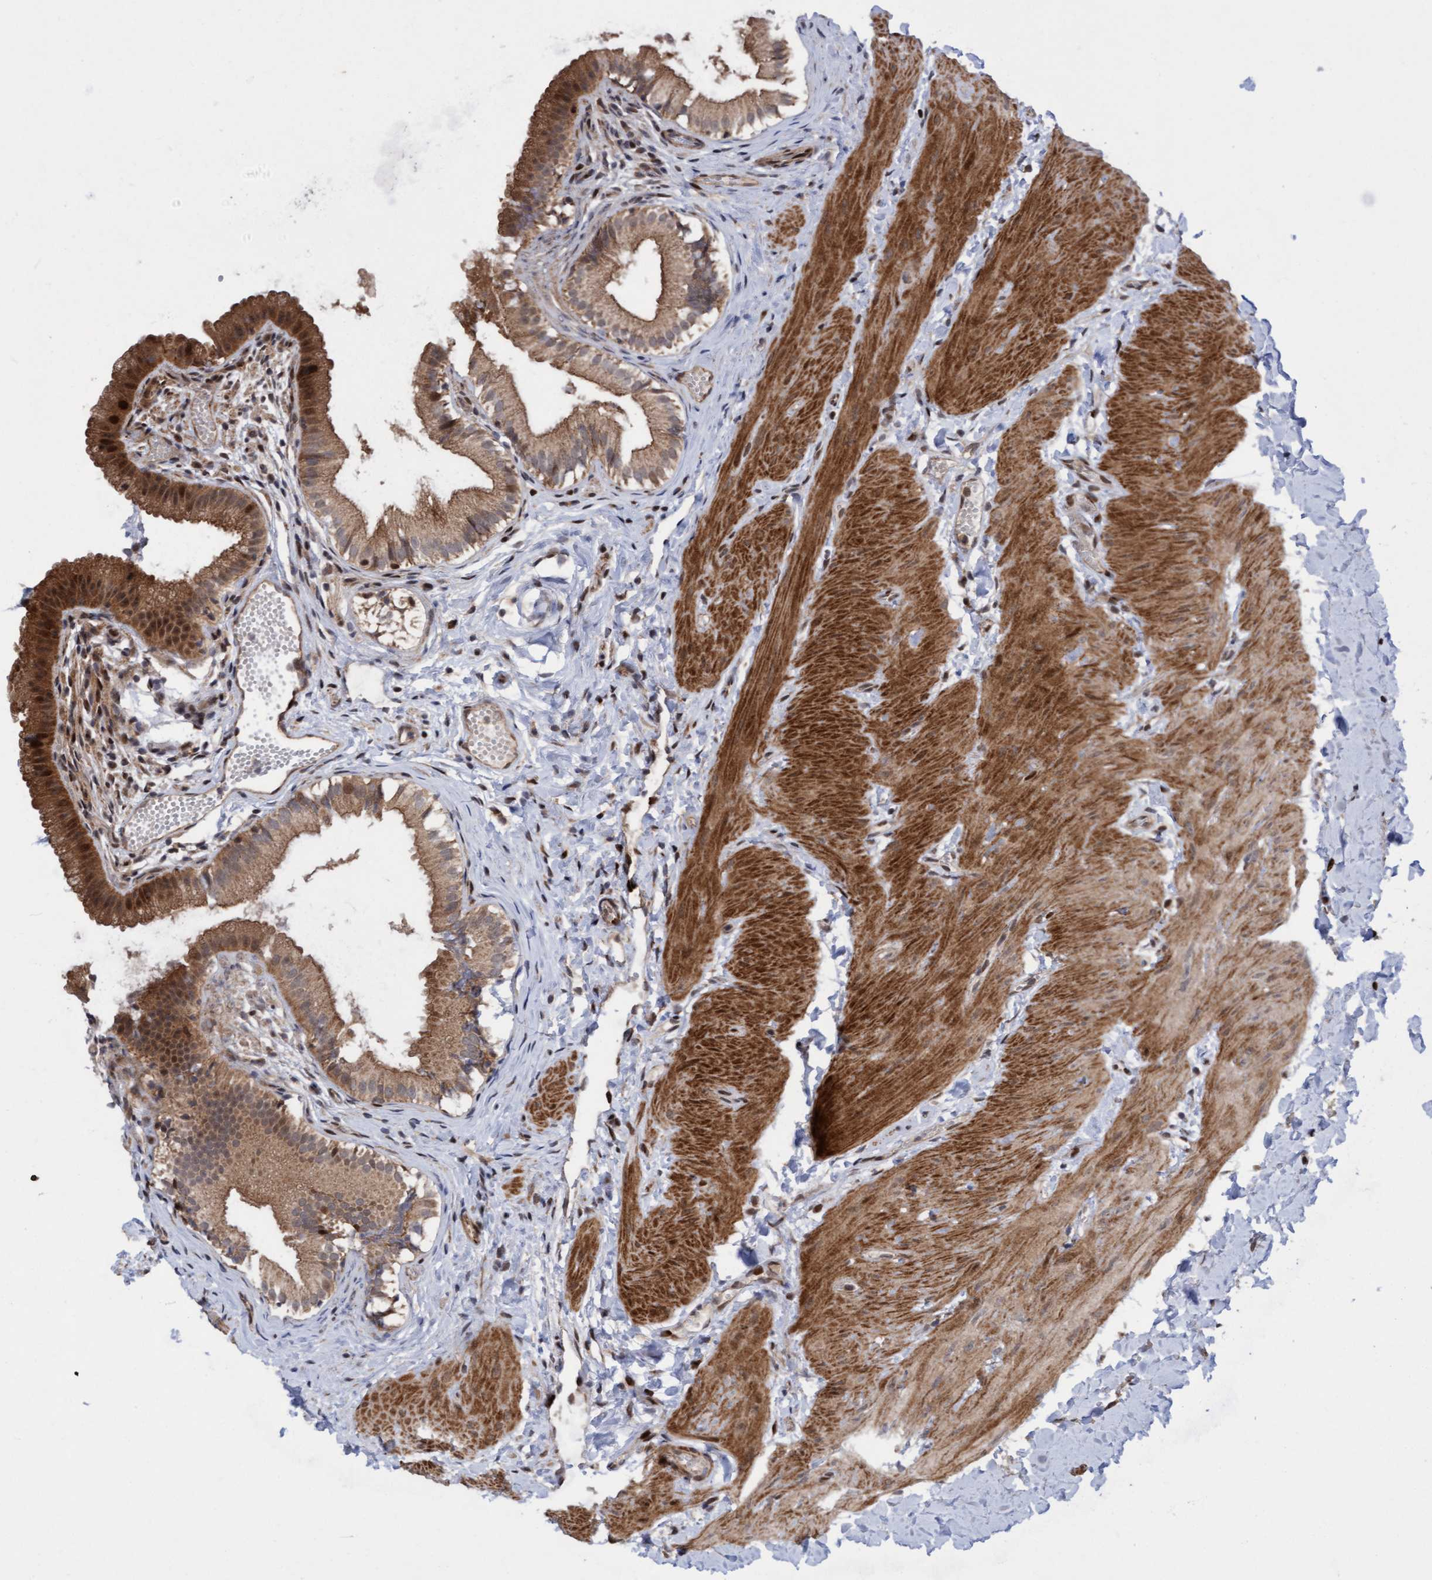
{"staining": {"intensity": "moderate", "quantity": ">75%", "location": "cytoplasmic/membranous,nuclear"}, "tissue": "gallbladder", "cell_type": "Glandular cells", "image_type": "normal", "snomed": [{"axis": "morphology", "description": "Normal tissue, NOS"}, {"axis": "topography", "description": "Gallbladder"}], "caption": "Brown immunohistochemical staining in unremarkable human gallbladder displays moderate cytoplasmic/membranous,nuclear positivity in about >75% of glandular cells. Nuclei are stained in blue.", "gene": "ITFG1", "patient": {"sex": "female", "age": 26}}